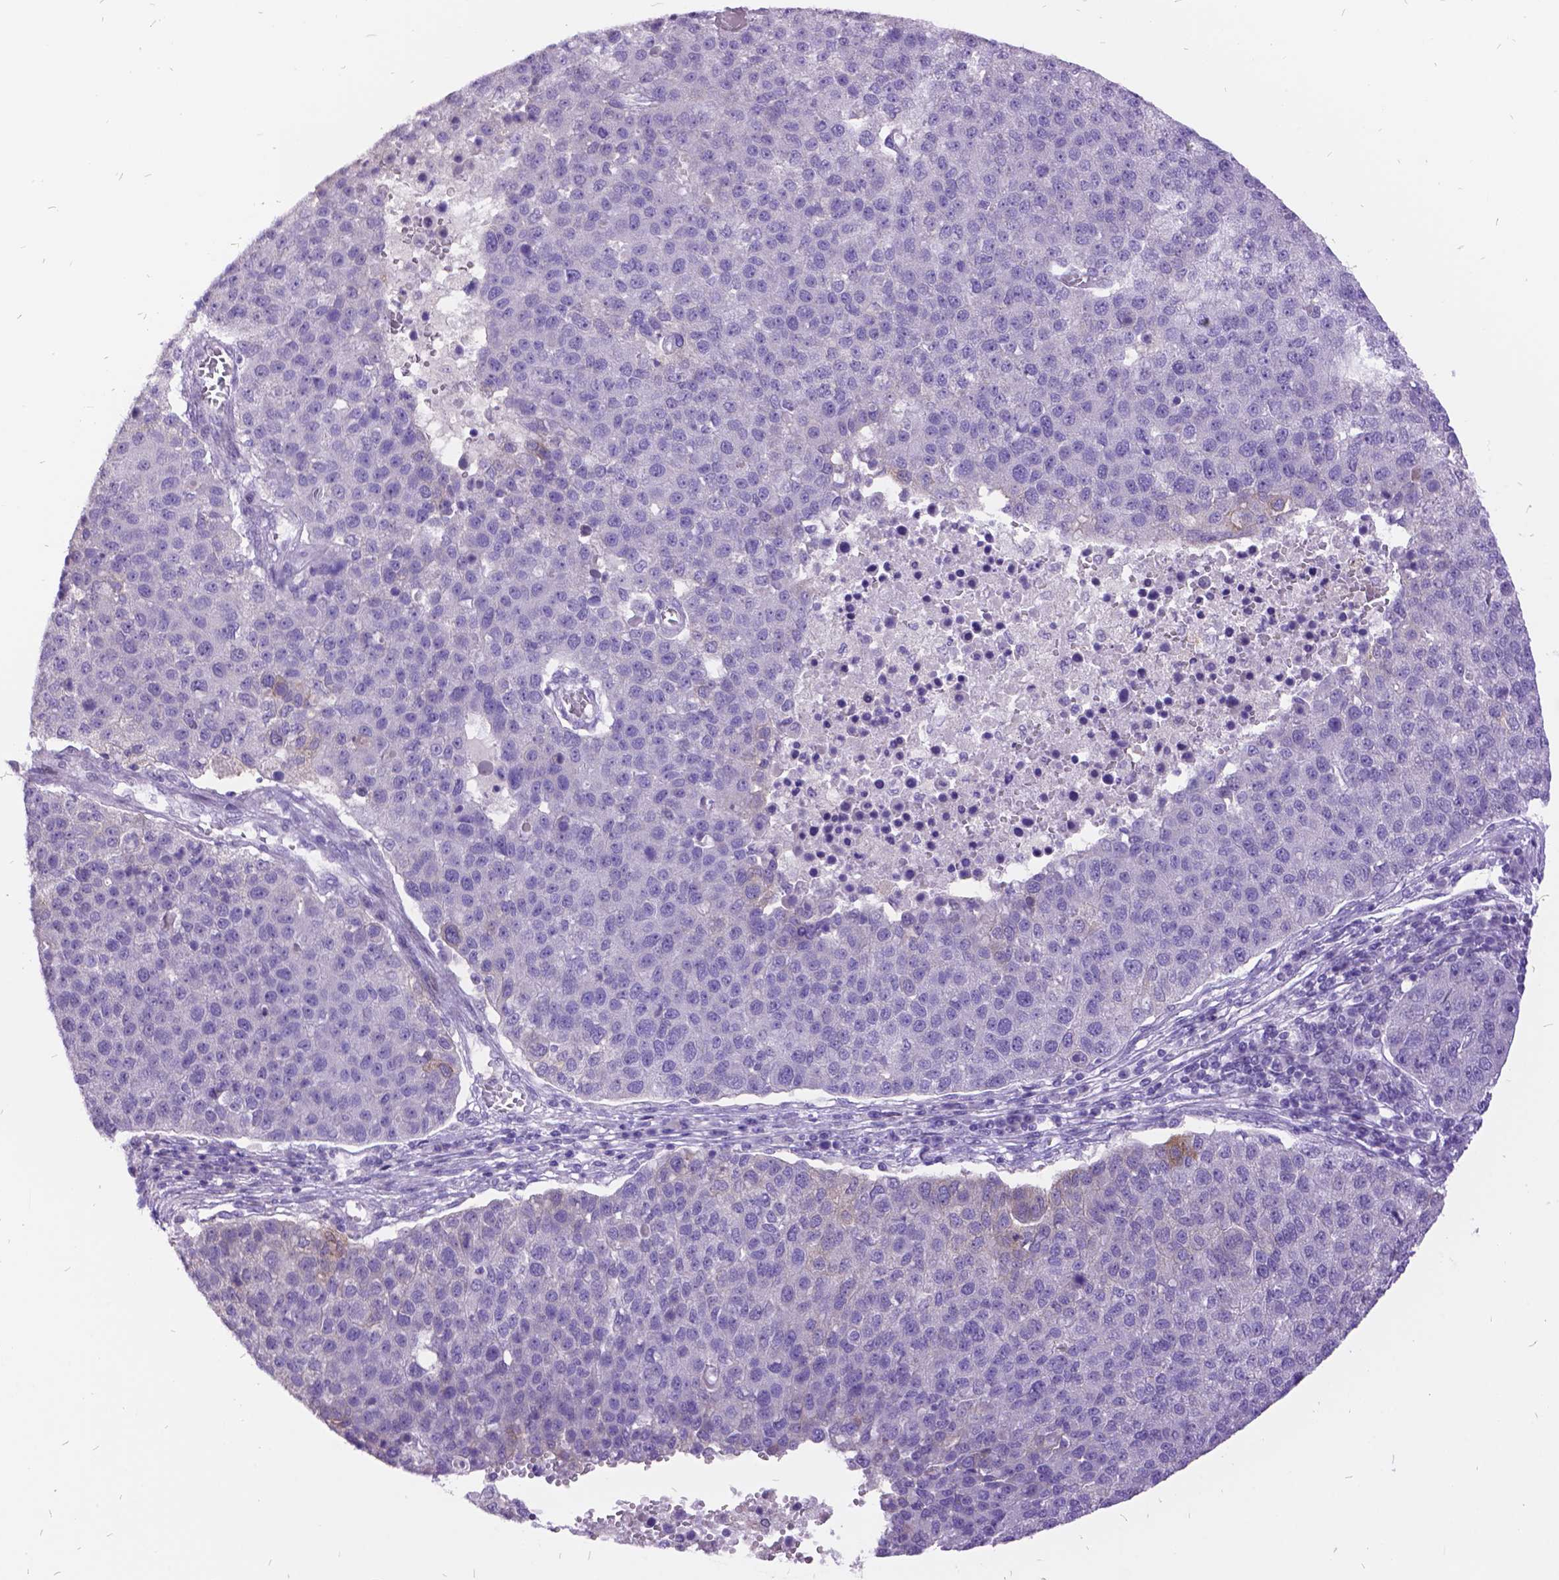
{"staining": {"intensity": "negative", "quantity": "none", "location": "none"}, "tissue": "pancreatic cancer", "cell_type": "Tumor cells", "image_type": "cancer", "snomed": [{"axis": "morphology", "description": "Adenocarcinoma, NOS"}, {"axis": "topography", "description": "Pancreas"}], "caption": "This is a micrograph of immunohistochemistry (IHC) staining of pancreatic cancer (adenocarcinoma), which shows no expression in tumor cells. Nuclei are stained in blue.", "gene": "ITGB6", "patient": {"sex": "female", "age": 61}}